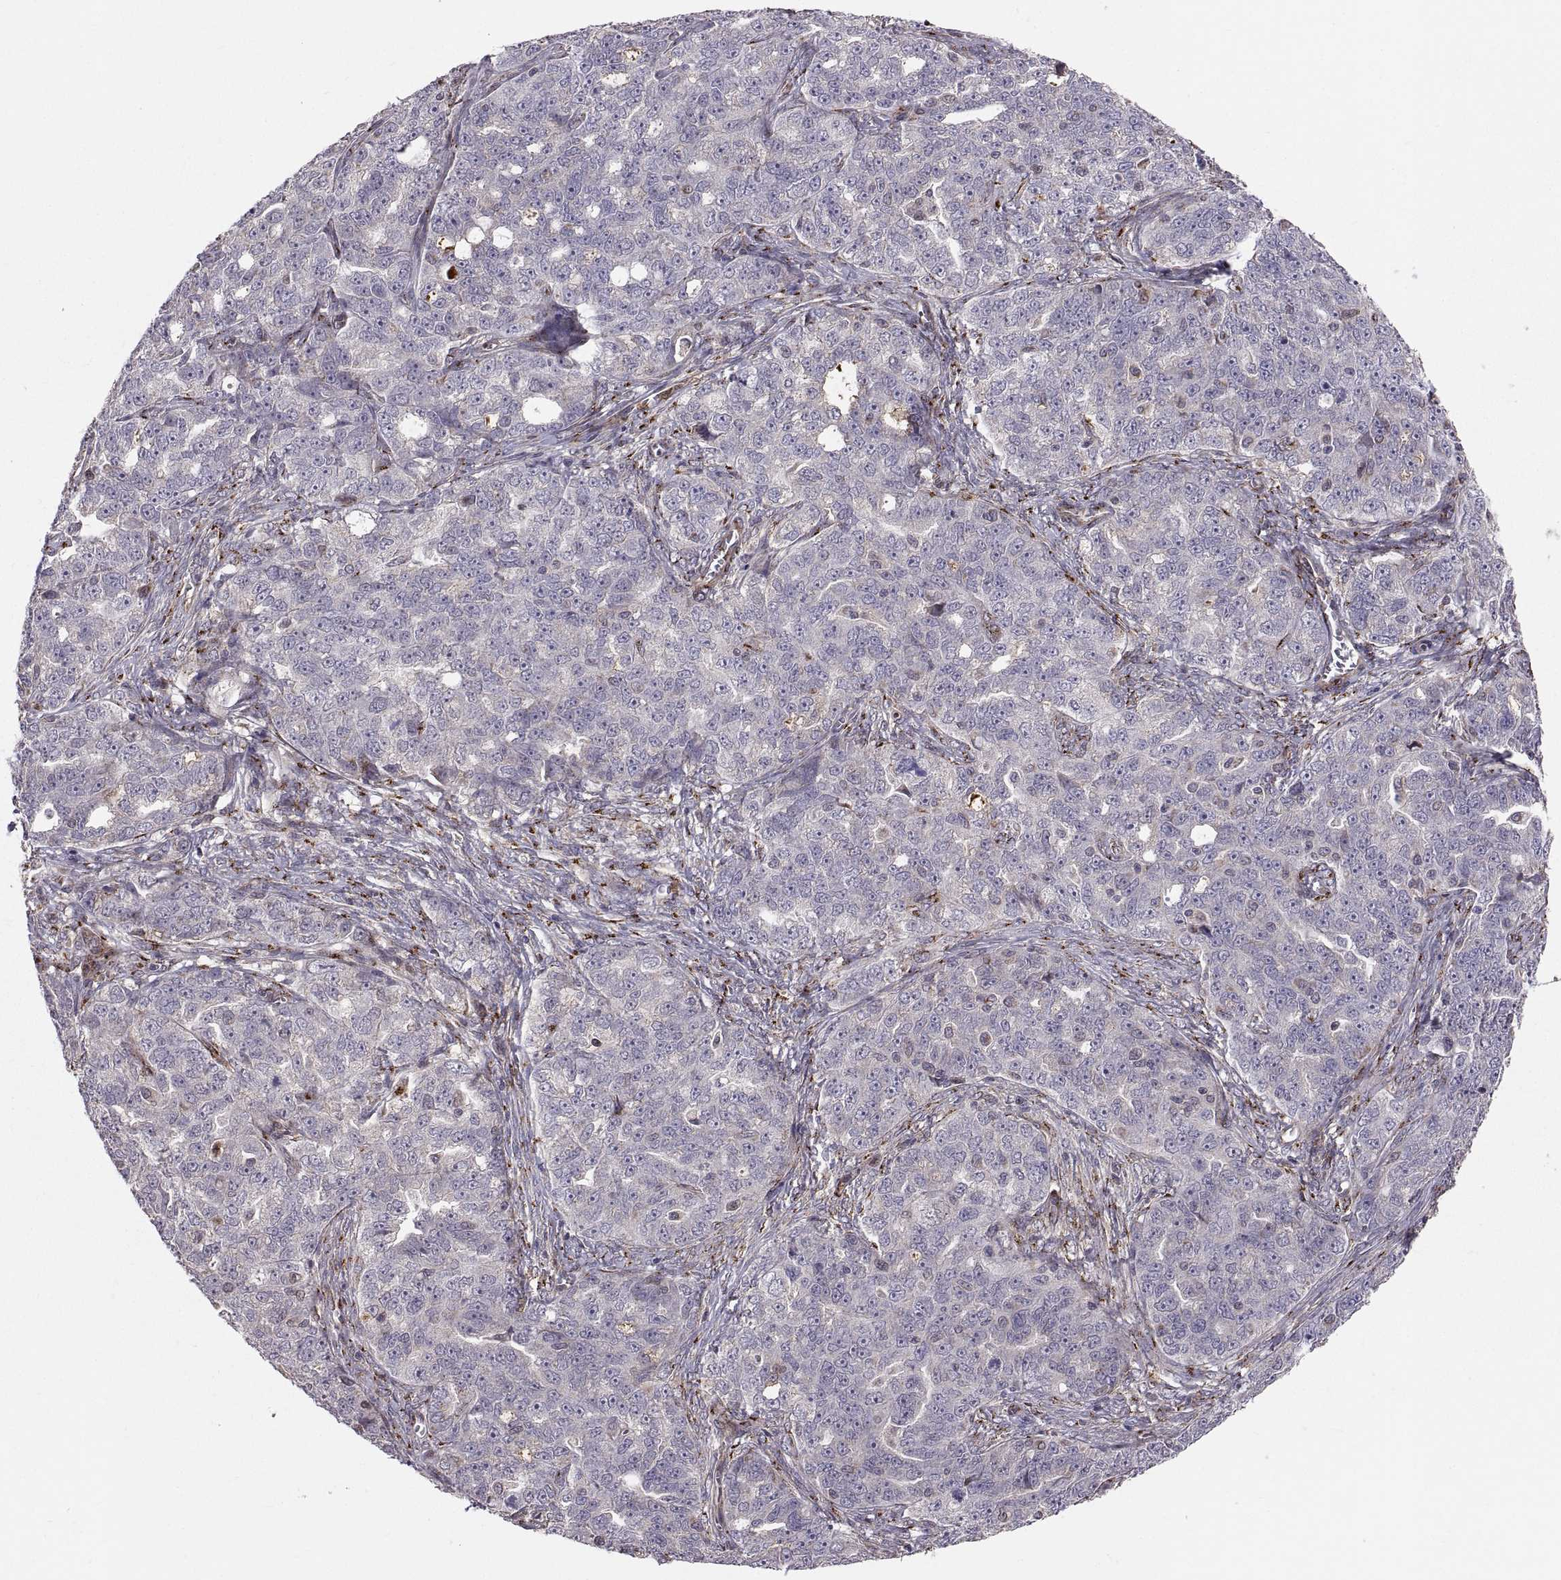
{"staining": {"intensity": "negative", "quantity": "none", "location": "none"}, "tissue": "ovarian cancer", "cell_type": "Tumor cells", "image_type": "cancer", "snomed": [{"axis": "morphology", "description": "Cystadenocarcinoma, serous, NOS"}, {"axis": "topography", "description": "Ovary"}], "caption": "There is no significant staining in tumor cells of ovarian serous cystadenocarcinoma. (IHC, brightfield microscopy, high magnification).", "gene": "TESC", "patient": {"sex": "female", "age": 51}}